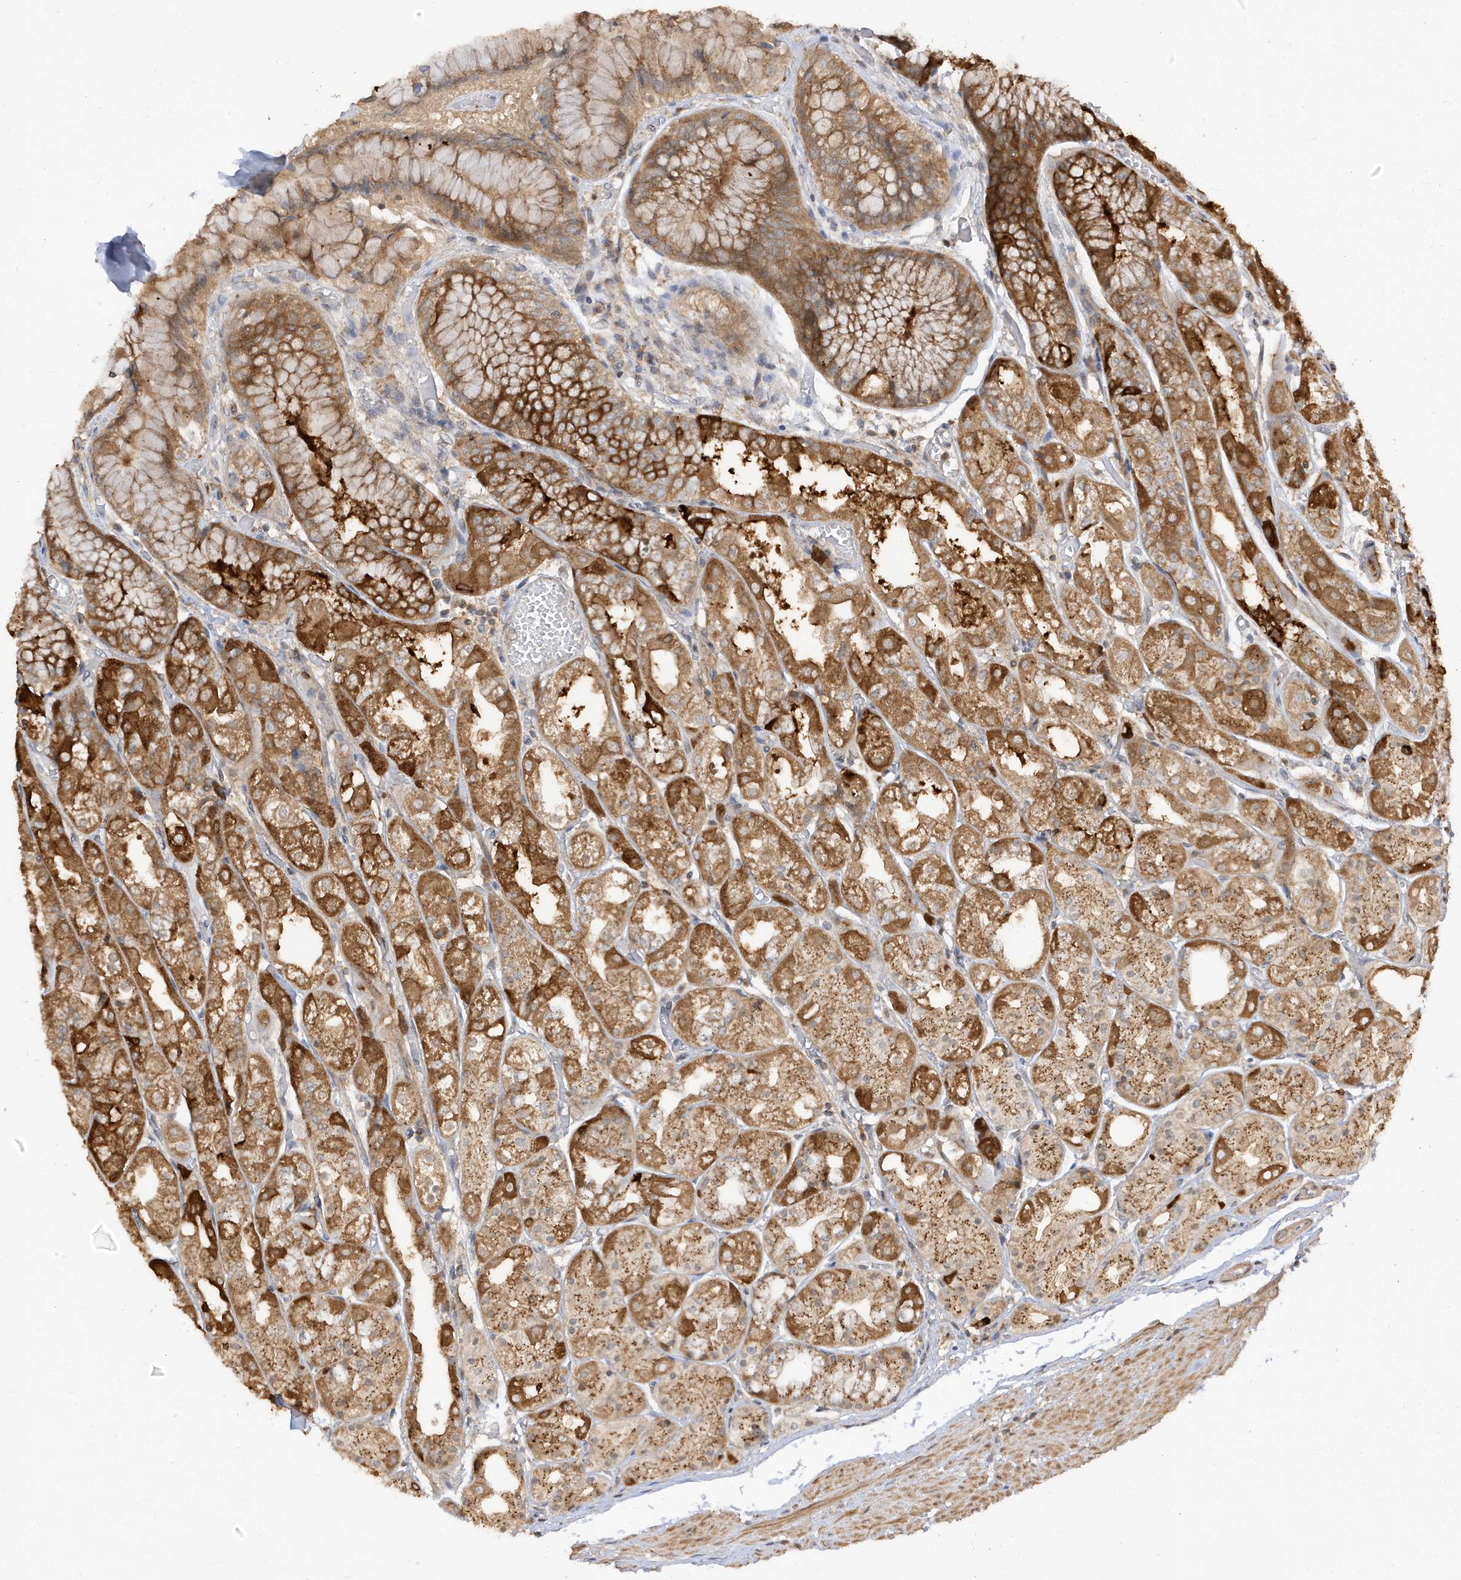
{"staining": {"intensity": "moderate", "quantity": ">75%", "location": "cytoplasmic/membranous"}, "tissue": "stomach", "cell_type": "Glandular cells", "image_type": "normal", "snomed": [{"axis": "morphology", "description": "Normal tissue, NOS"}, {"axis": "topography", "description": "Stomach, upper"}], "caption": "Protein positivity by immunohistochemistry demonstrates moderate cytoplasmic/membranous positivity in about >75% of glandular cells in normal stomach. (DAB (3,3'-diaminobenzidine) IHC with brightfield microscopy, high magnification).", "gene": "TAB3", "patient": {"sex": "male", "age": 72}}